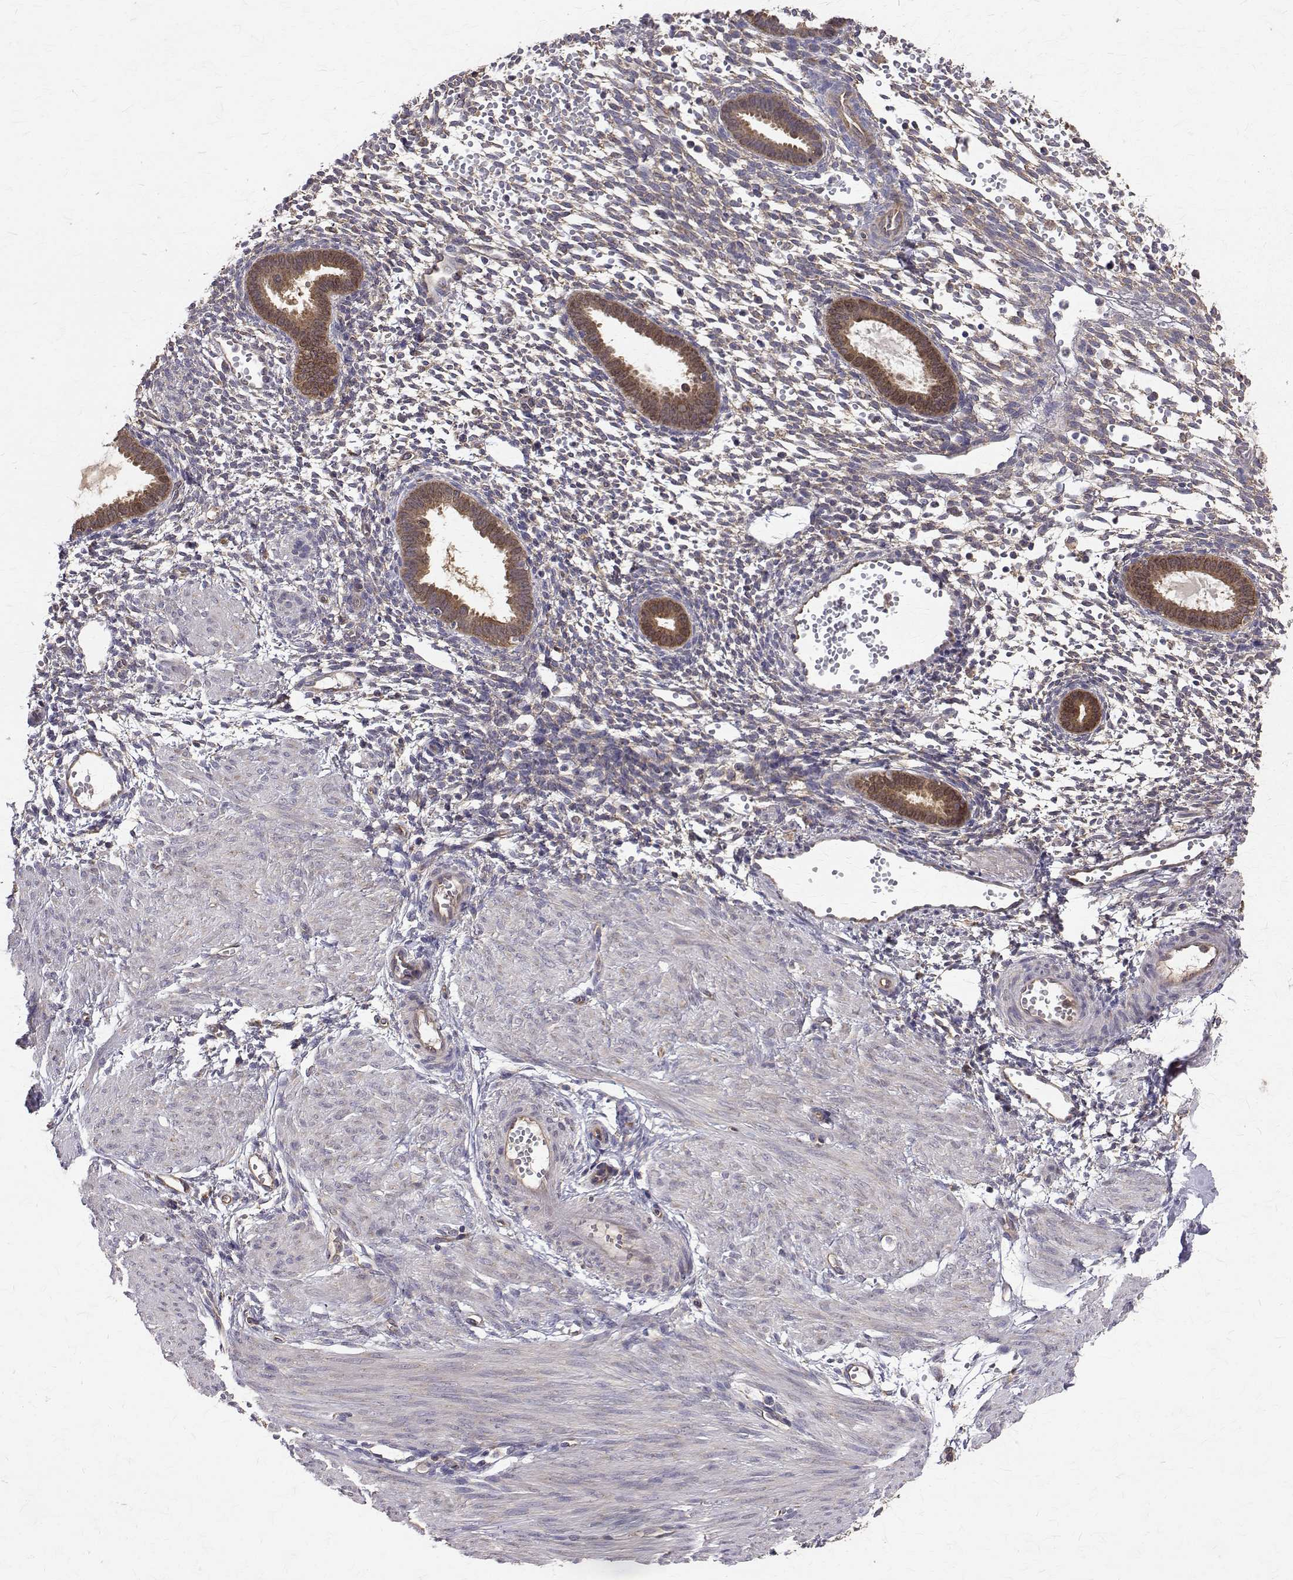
{"staining": {"intensity": "weak", "quantity": "25%-75%", "location": "cytoplasmic/membranous"}, "tissue": "endometrium", "cell_type": "Cells in endometrial stroma", "image_type": "normal", "snomed": [{"axis": "morphology", "description": "Normal tissue, NOS"}, {"axis": "topography", "description": "Endometrium"}], "caption": "IHC (DAB) staining of benign endometrium shows weak cytoplasmic/membranous protein staining in about 25%-75% of cells in endometrial stroma. Nuclei are stained in blue.", "gene": "FARSB", "patient": {"sex": "female", "age": 36}}